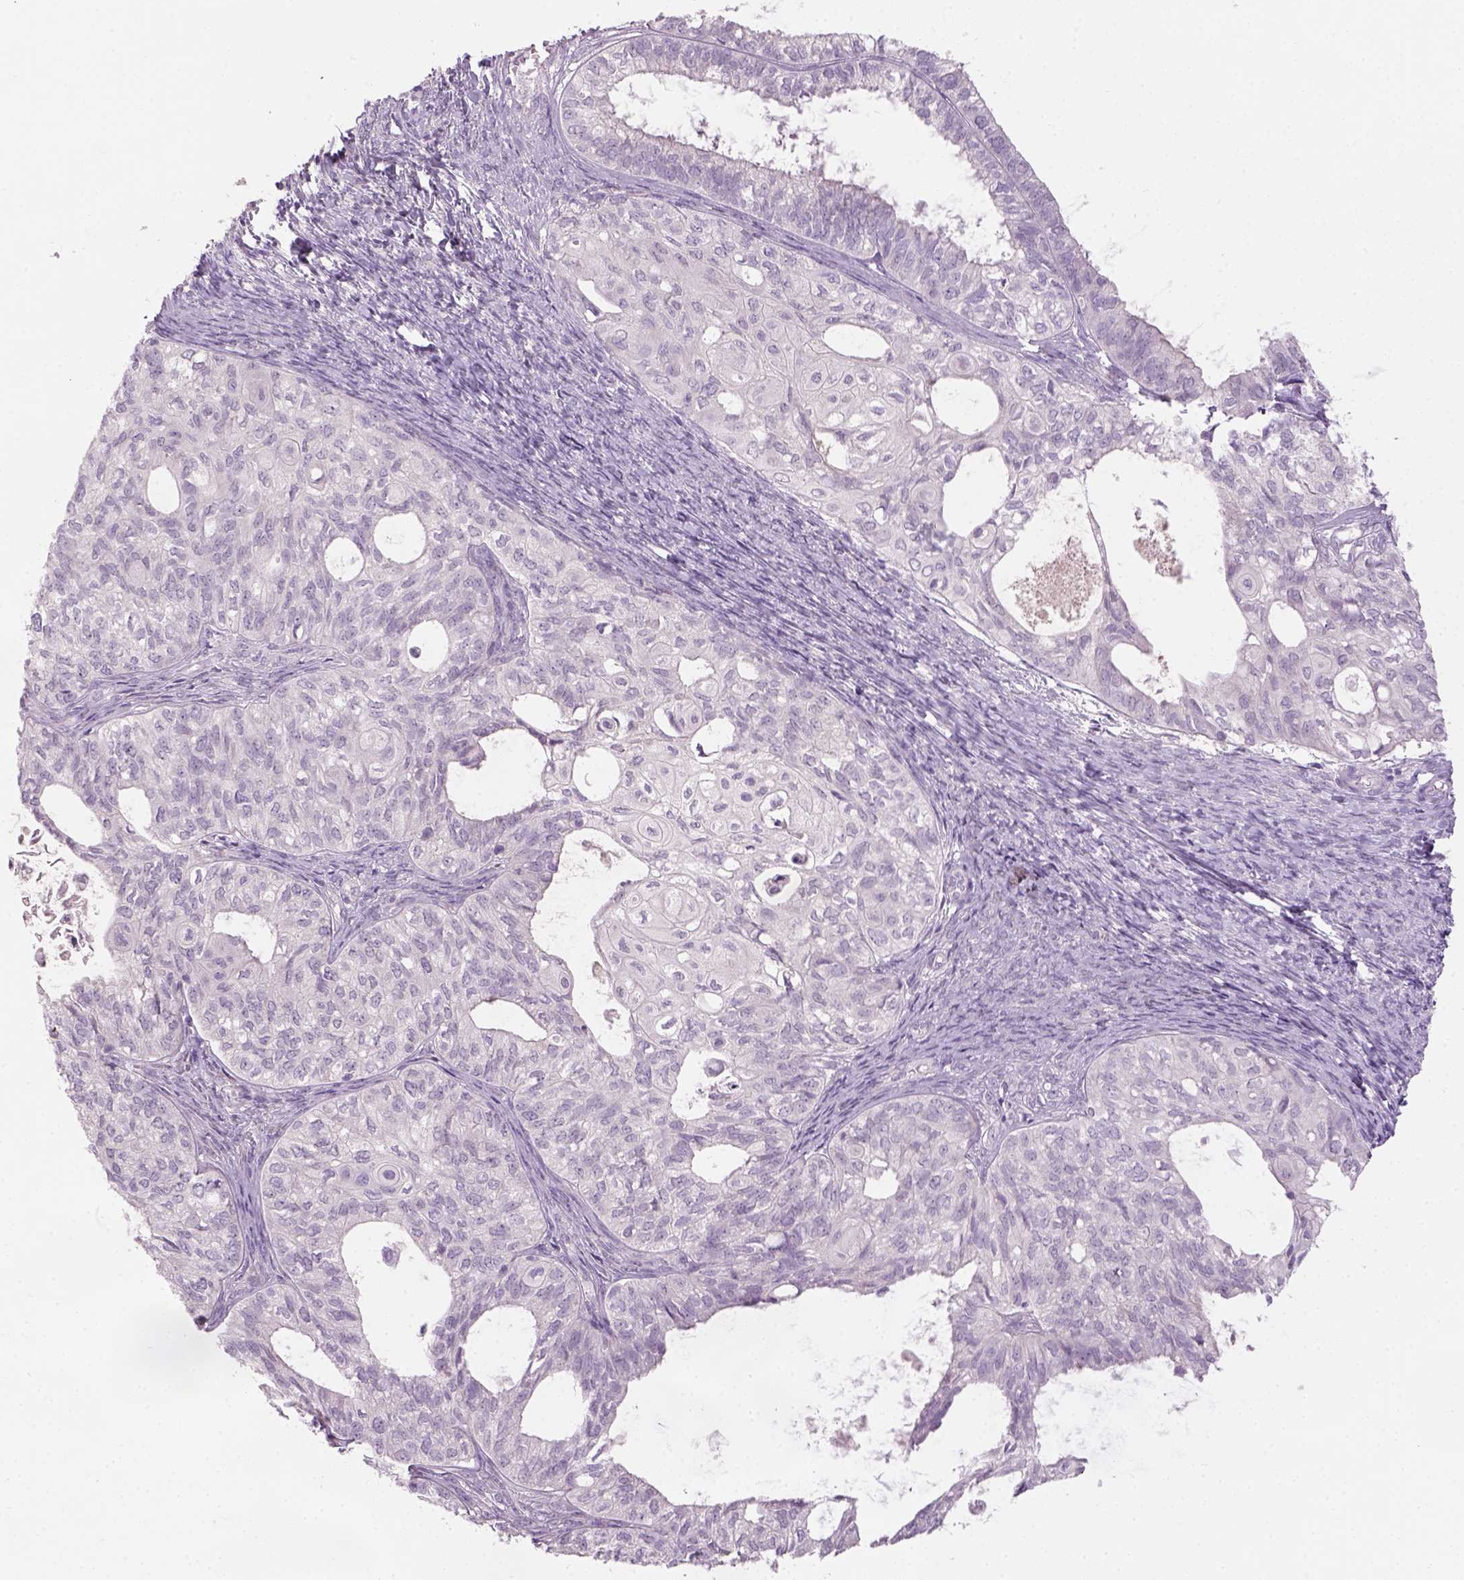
{"staining": {"intensity": "negative", "quantity": "none", "location": "none"}, "tissue": "ovarian cancer", "cell_type": "Tumor cells", "image_type": "cancer", "snomed": [{"axis": "morphology", "description": "Carcinoma, endometroid"}, {"axis": "topography", "description": "Ovary"}], "caption": "Immunohistochemistry (IHC) photomicrograph of neoplastic tissue: ovarian cancer (endometroid carcinoma) stained with DAB demonstrates no significant protein positivity in tumor cells.", "gene": "GFI1B", "patient": {"sex": "female", "age": 64}}